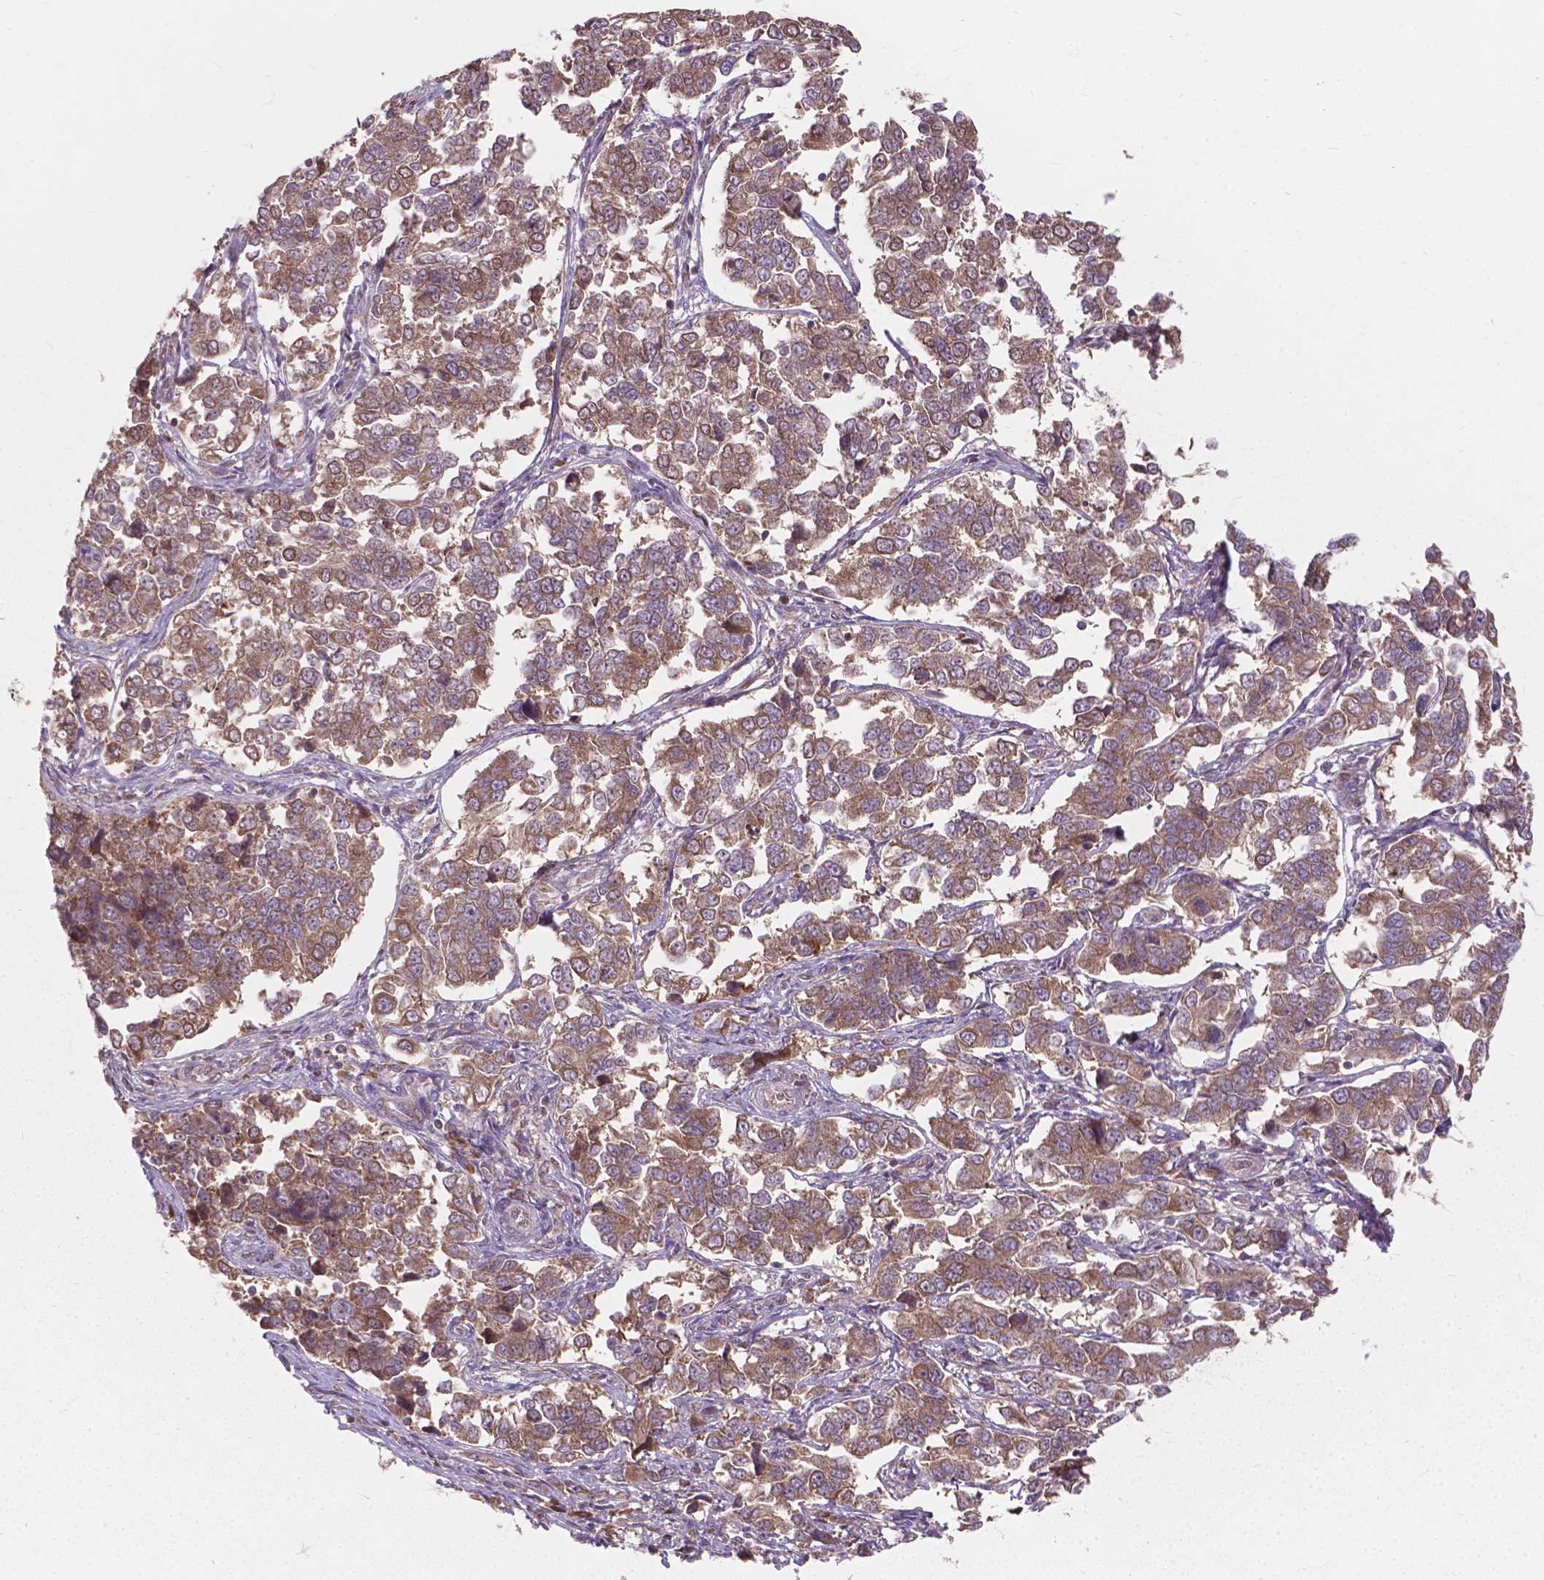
{"staining": {"intensity": "moderate", "quantity": ">75%", "location": "cytoplasmic/membranous"}, "tissue": "endometrial cancer", "cell_type": "Tumor cells", "image_type": "cancer", "snomed": [{"axis": "morphology", "description": "Adenocarcinoma, NOS"}, {"axis": "topography", "description": "Endometrium"}], "caption": "IHC photomicrograph of neoplastic tissue: human endometrial cancer stained using immunohistochemistry (IHC) demonstrates medium levels of moderate protein expression localized specifically in the cytoplasmic/membranous of tumor cells, appearing as a cytoplasmic/membranous brown color.", "gene": "MRPL33", "patient": {"sex": "female", "age": 43}}